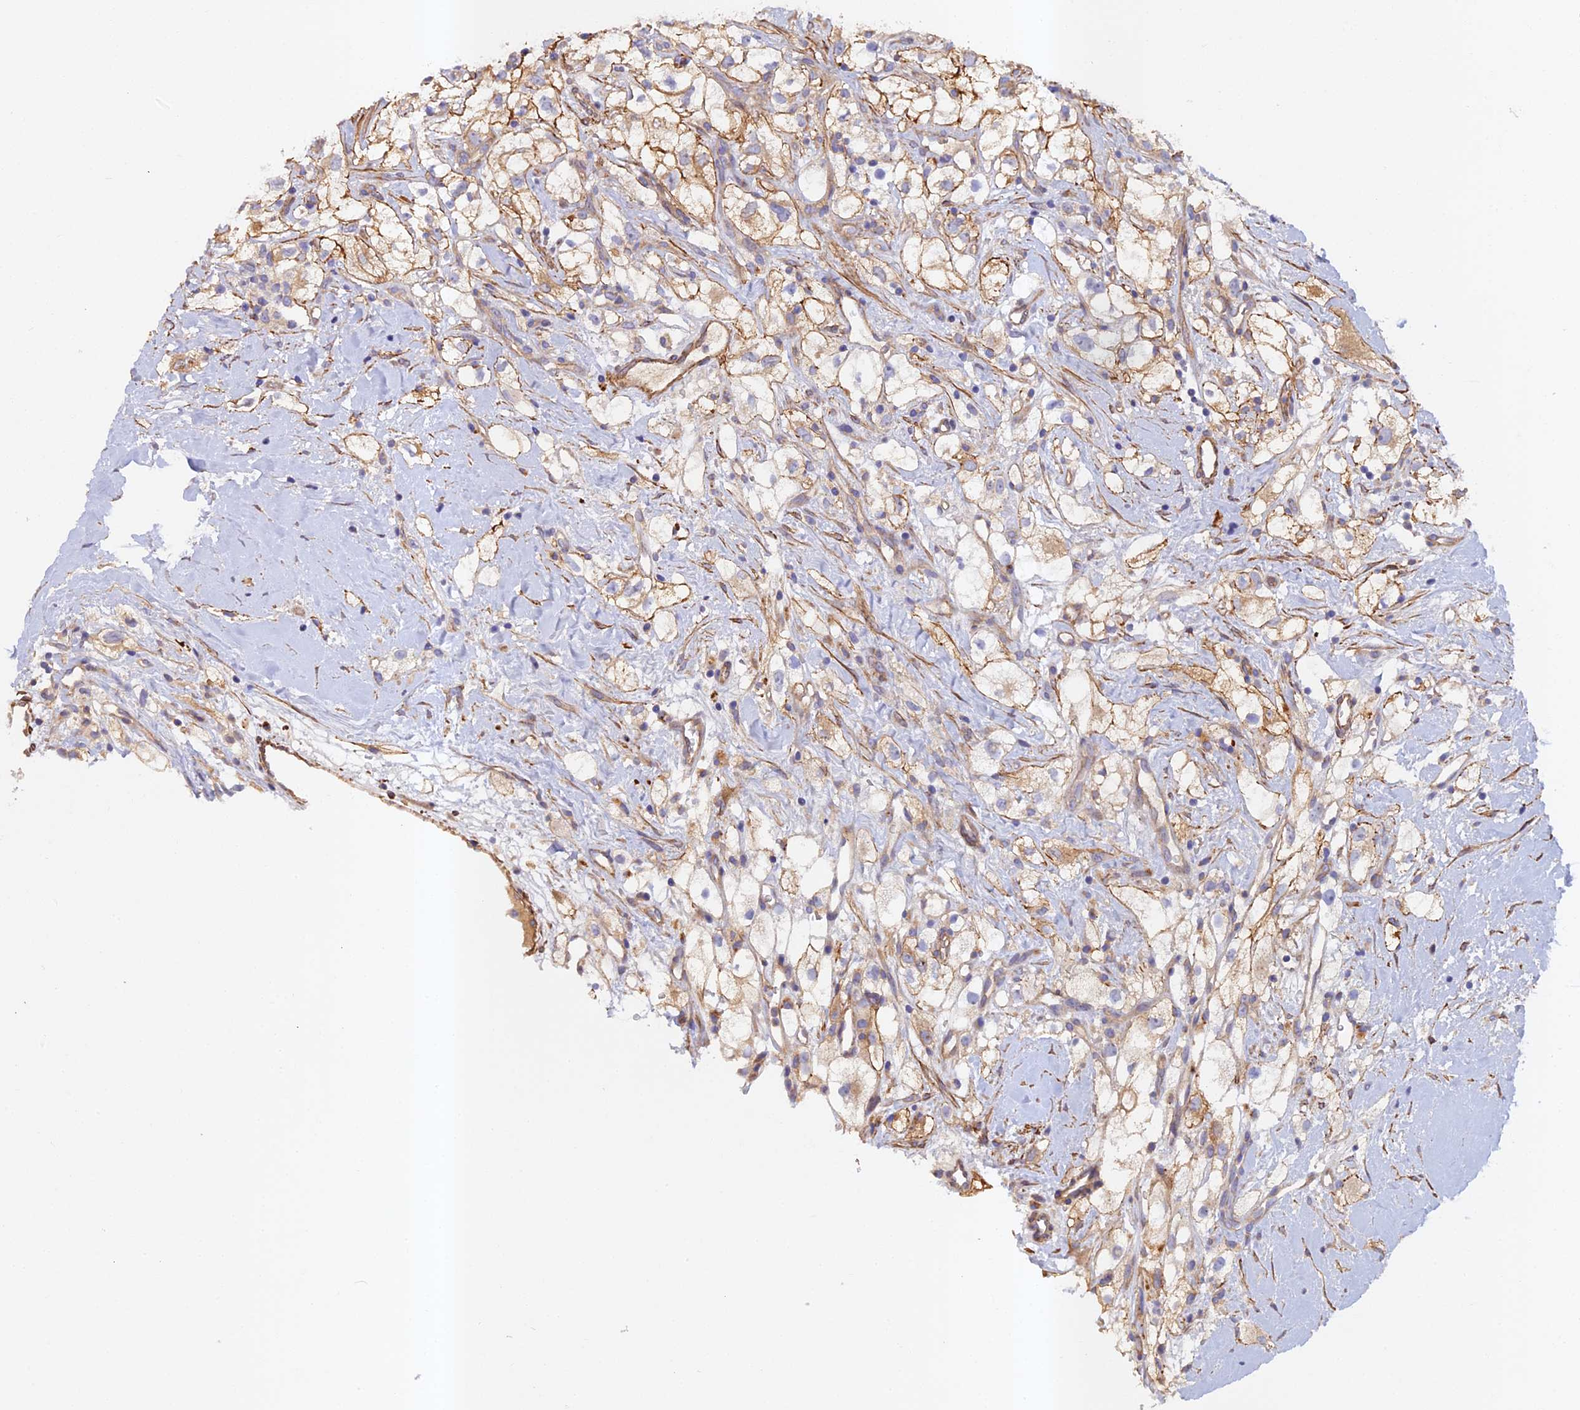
{"staining": {"intensity": "moderate", "quantity": ">75%", "location": "cytoplasmic/membranous"}, "tissue": "renal cancer", "cell_type": "Tumor cells", "image_type": "cancer", "snomed": [{"axis": "morphology", "description": "Adenocarcinoma, NOS"}, {"axis": "topography", "description": "Kidney"}], "caption": "Immunohistochemical staining of renal adenocarcinoma reveals moderate cytoplasmic/membranous protein positivity in about >75% of tumor cells.", "gene": "RALGAPA2", "patient": {"sex": "male", "age": 59}}